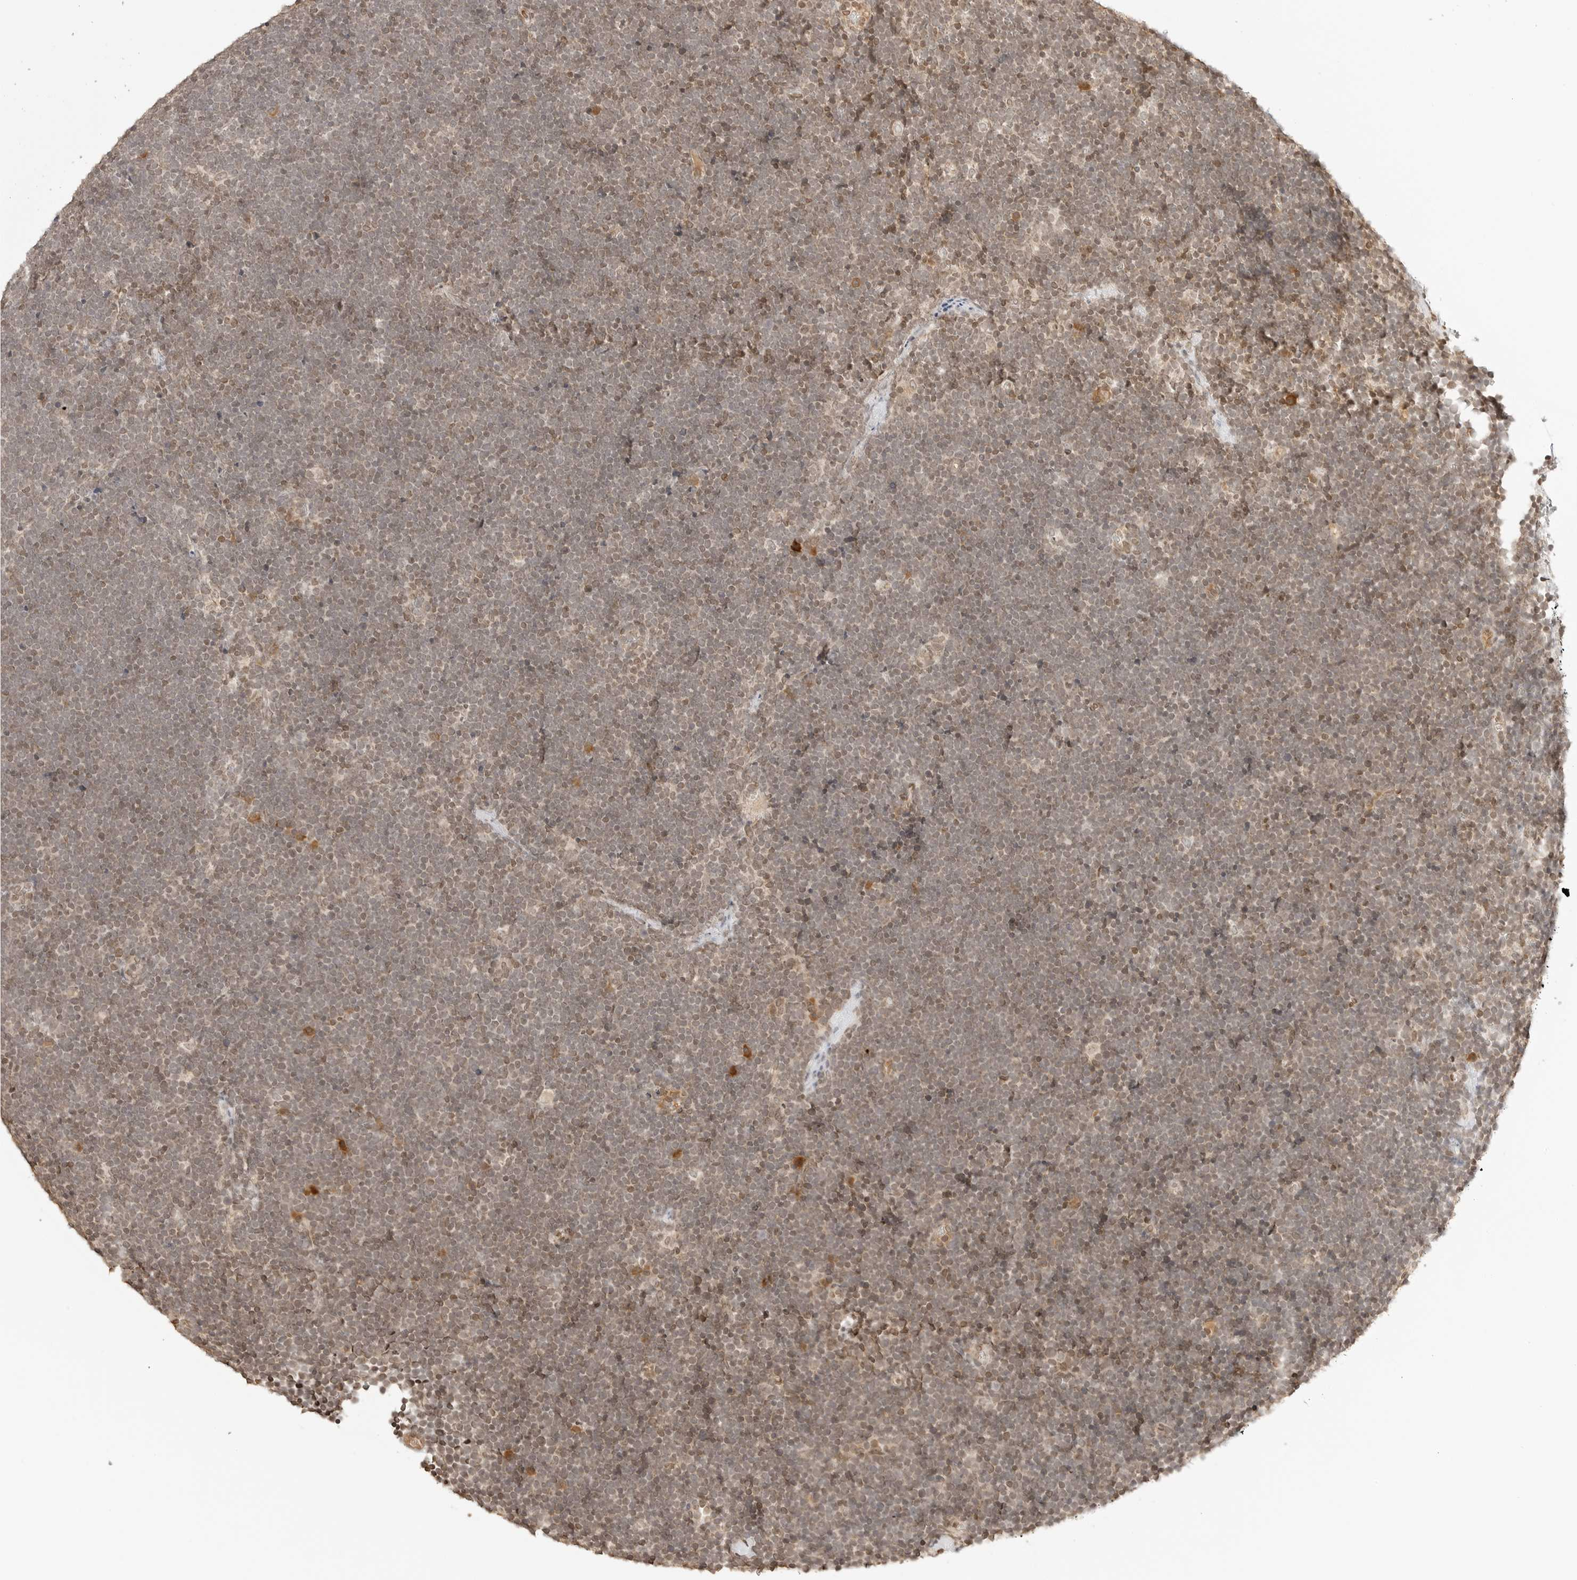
{"staining": {"intensity": "weak", "quantity": ">75%", "location": "nuclear"}, "tissue": "lymphoma", "cell_type": "Tumor cells", "image_type": "cancer", "snomed": [{"axis": "morphology", "description": "Malignant lymphoma, non-Hodgkin's type, High grade"}, {"axis": "topography", "description": "Lymph node"}], "caption": "Immunohistochemical staining of human high-grade malignant lymphoma, non-Hodgkin's type reveals weak nuclear protein expression in about >75% of tumor cells. The staining was performed using DAB (3,3'-diaminobenzidine) to visualize the protein expression in brown, while the nuclei were stained in blue with hematoxylin (Magnification: 20x).", "gene": "POLH", "patient": {"sex": "male", "age": 13}}